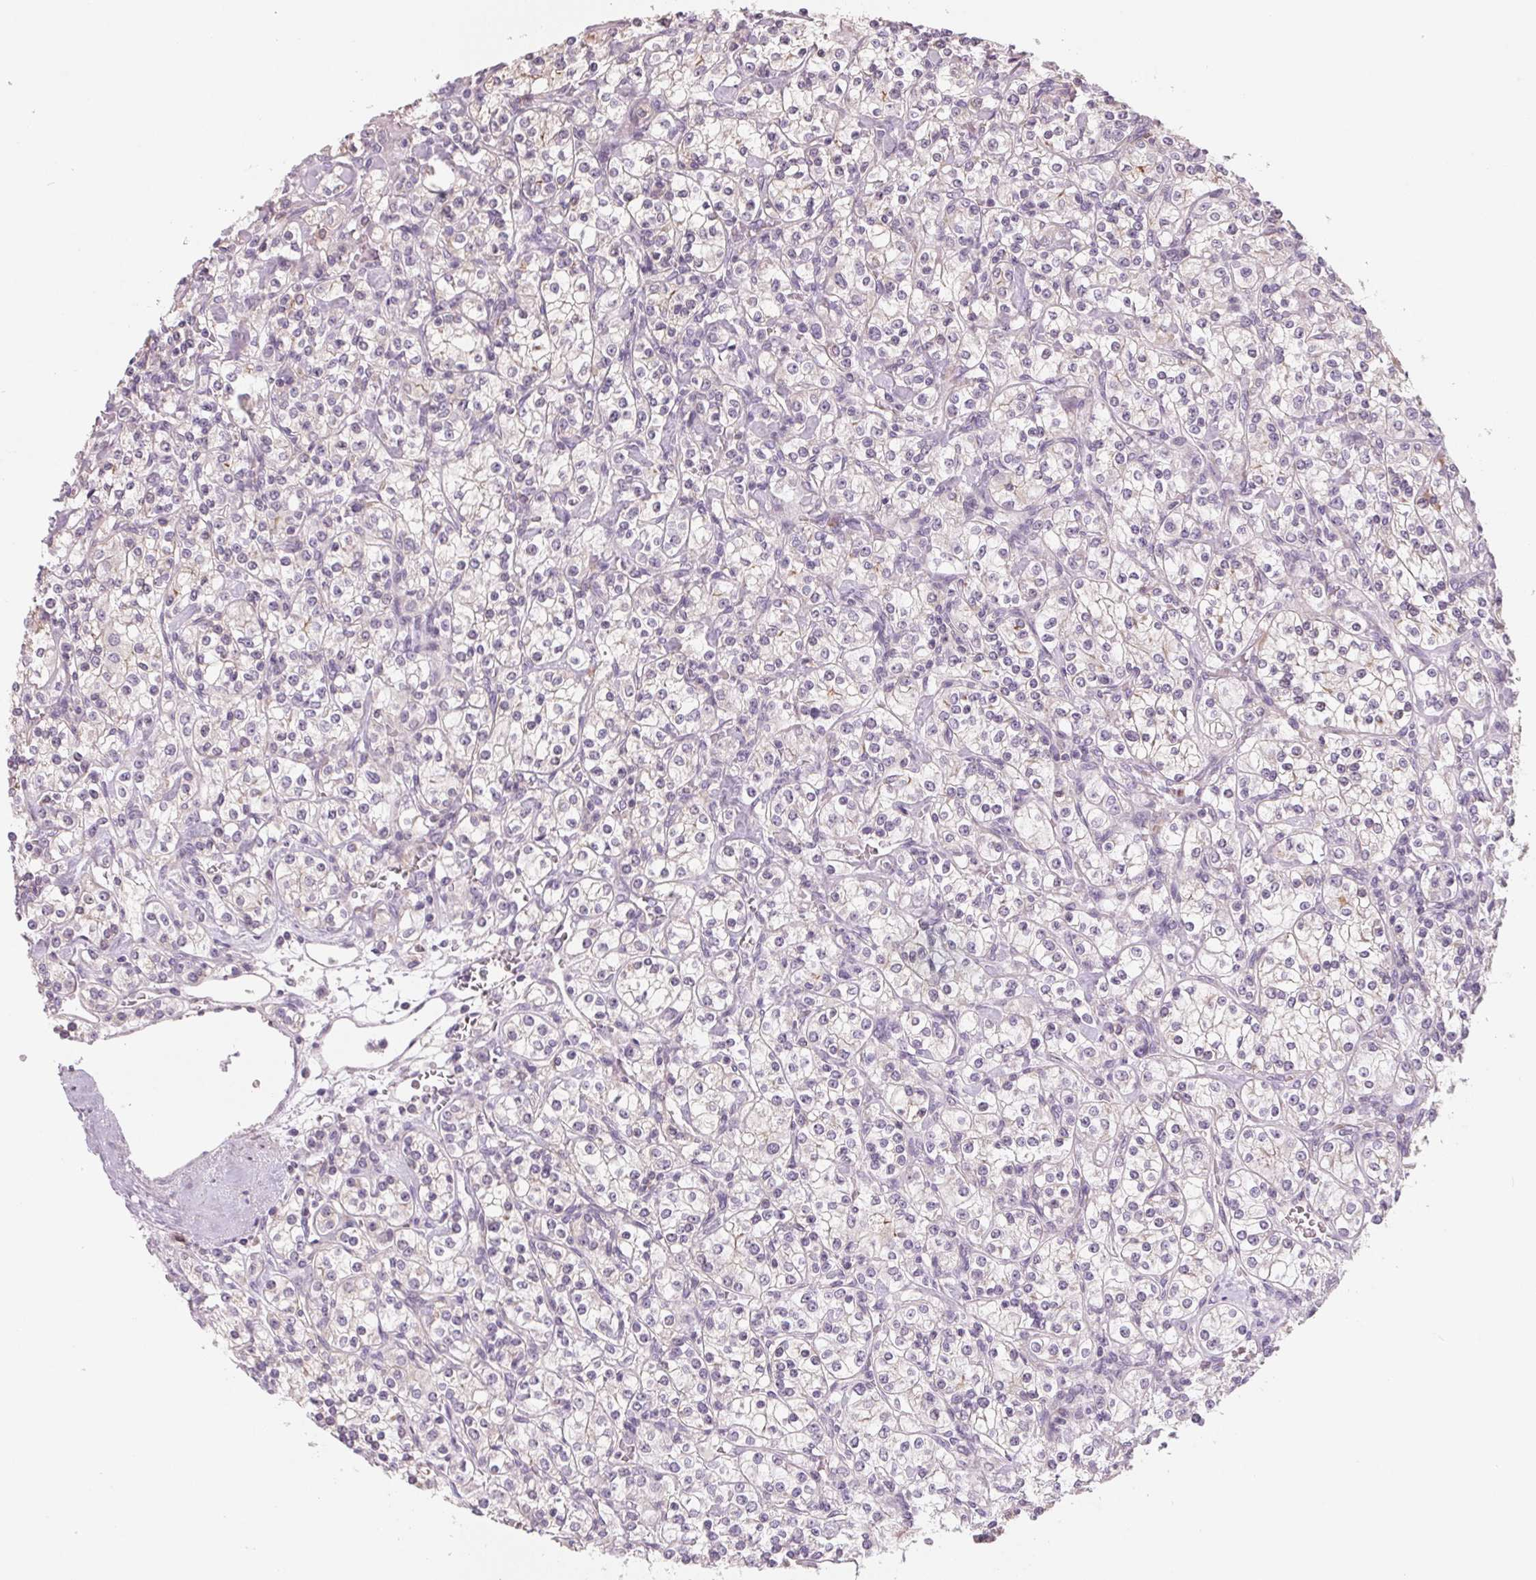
{"staining": {"intensity": "negative", "quantity": "none", "location": "none"}, "tissue": "renal cancer", "cell_type": "Tumor cells", "image_type": "cancer", "snomed": [{"axis": "morphology", "description": "Adenocarcinoma, NOS"}, {"axis": "topography", "description": "Kidney"}], "caption": "Immunohistochemical staining of renal cancer (adenocarcinoma) reveals no significant positivity in tumor cells.", "gene": "VTCN1", "patient": {"sex": "male", "age": 77}}